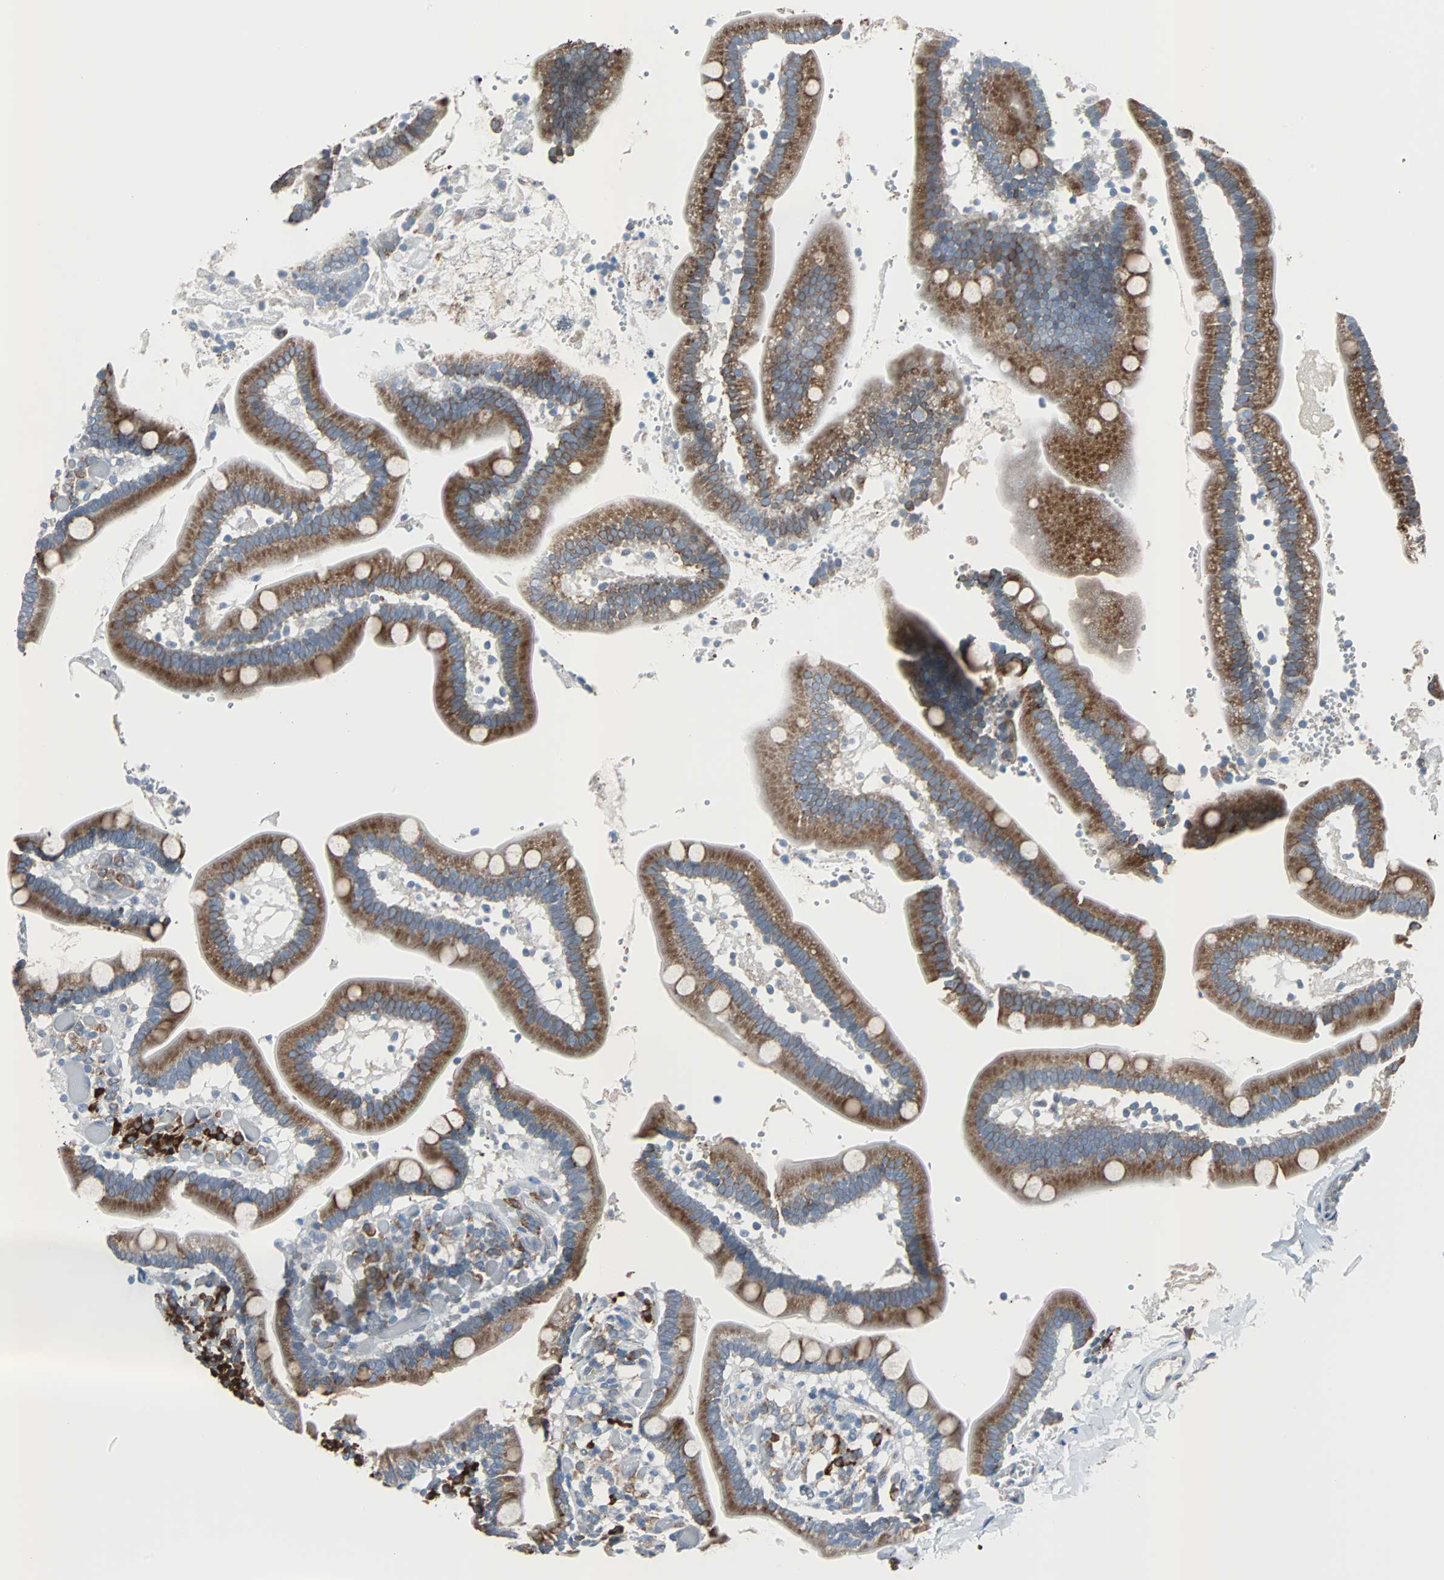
{"staining": {"intensity": "moderate", "quantity": "25%-75%", "location": "cytoplasmic/membranous"}, "tissue": "duodenum", "cell_type": "Glandular cells", "image_type": "normal", "snomed": [{"axis": "morphology", "description": "Normal tissue, NOS"}, {"axis": "topography", "description": "Duodenum"}], "caption": "Protein analysis of unremarkable duodenum demonstrates moderate cytoplasmic/membranous staining in approximately 25%-75% of glandular cells. The staining was performed using DAB, with brown indicating positive protein expression. Nuclei are stained blue with hematoxylin.", "gene": "PDIA4", "patient": {"sex": "male", "age": 66}}